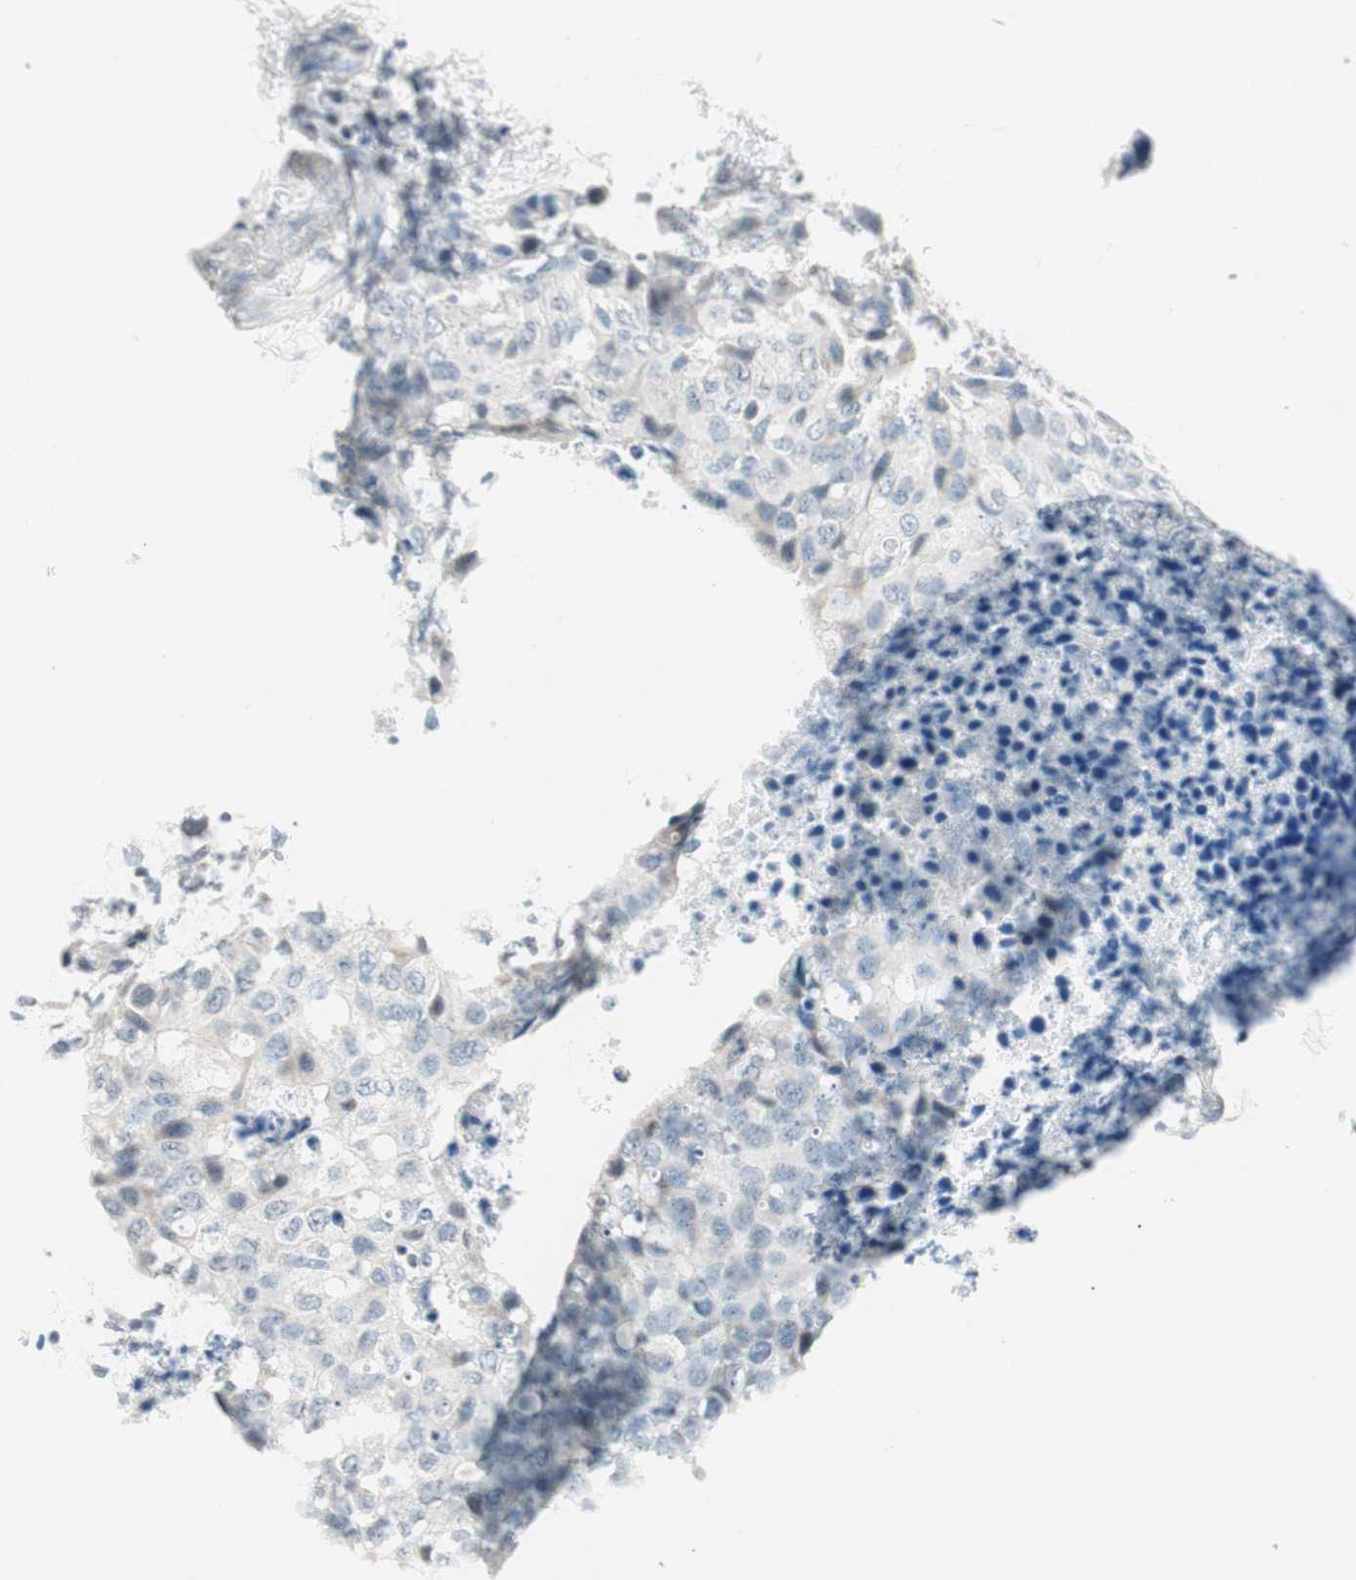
{"staining": {"intensity": "negative", "quantity": "none", "location": "none"}, "tissue": "breast cancer", "cell_type": "Tumor cells", "image_type": "cancer", "snomed": [{"axis": "morphology", "description": "Normal tissue, NOS"}, {"axis": "morphology", "description": "Duct carcinoma"}, {"axis": "topography", "description": "Breast"}], "caption": "This is a image of IHC staining of breast cancer, which shows no positivity in tumor cells.", "gene": "HOXB13", "patient": {"sex": "female", "age": 50}}